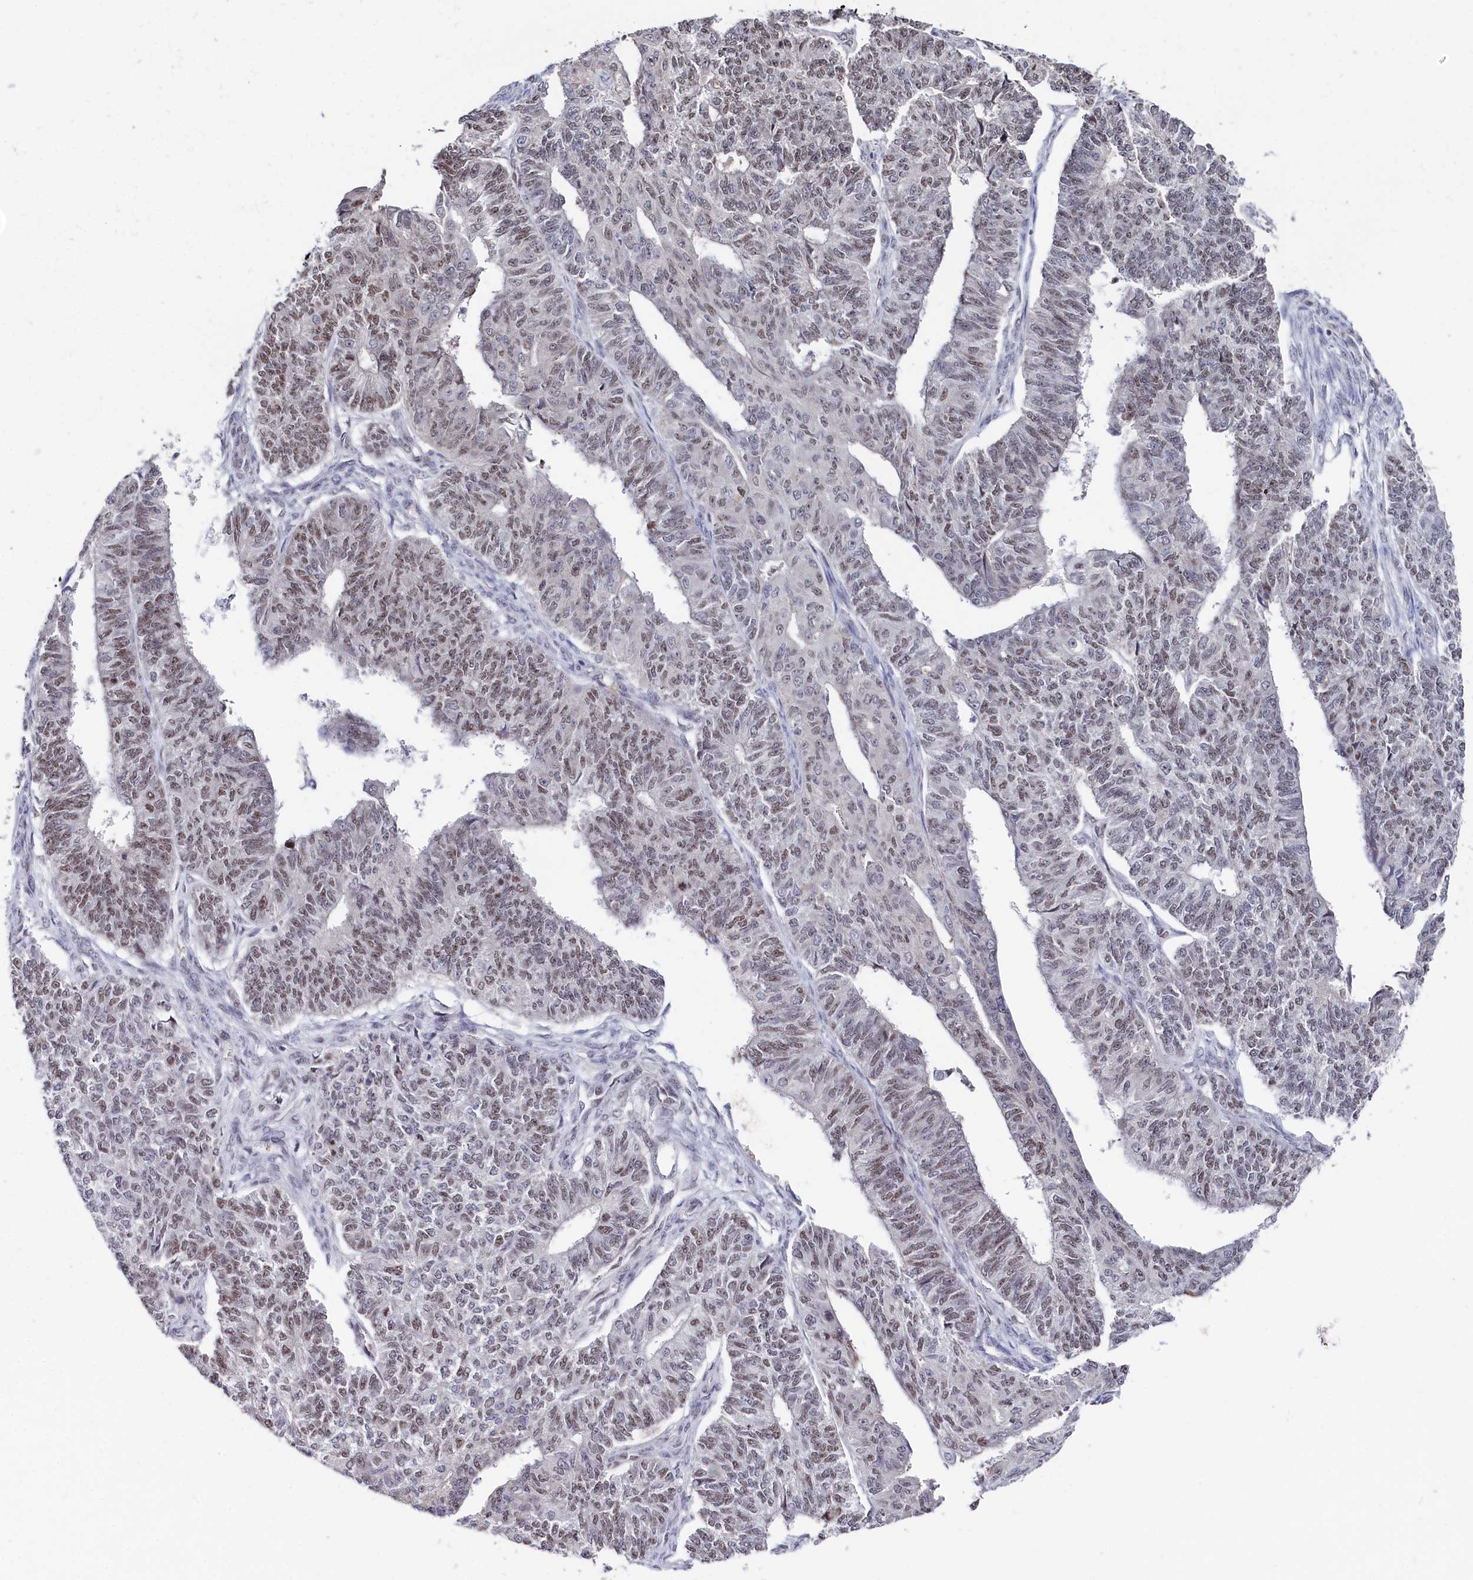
{"staining": {"intensity": "moderate", "quantity": "25%-75%", "location": "nuclear"}, "tissue": "endometrial cancer", "cell_type": "Tumor cells", "image_type": "cancer", "snomed": [{"axis": "morphology", "description": "Adenocarcinoma, NOS"}, {"axis": "topography", "description": "Endometrium"}], "caption": "Human endometrial cancer stained for a protein (brown) exhibits moderate nuclear positive expression in approximately 25%-75% of tumor cells.", "gene": "TIGD4", "patient": {"sex": "female", "age": 32}}